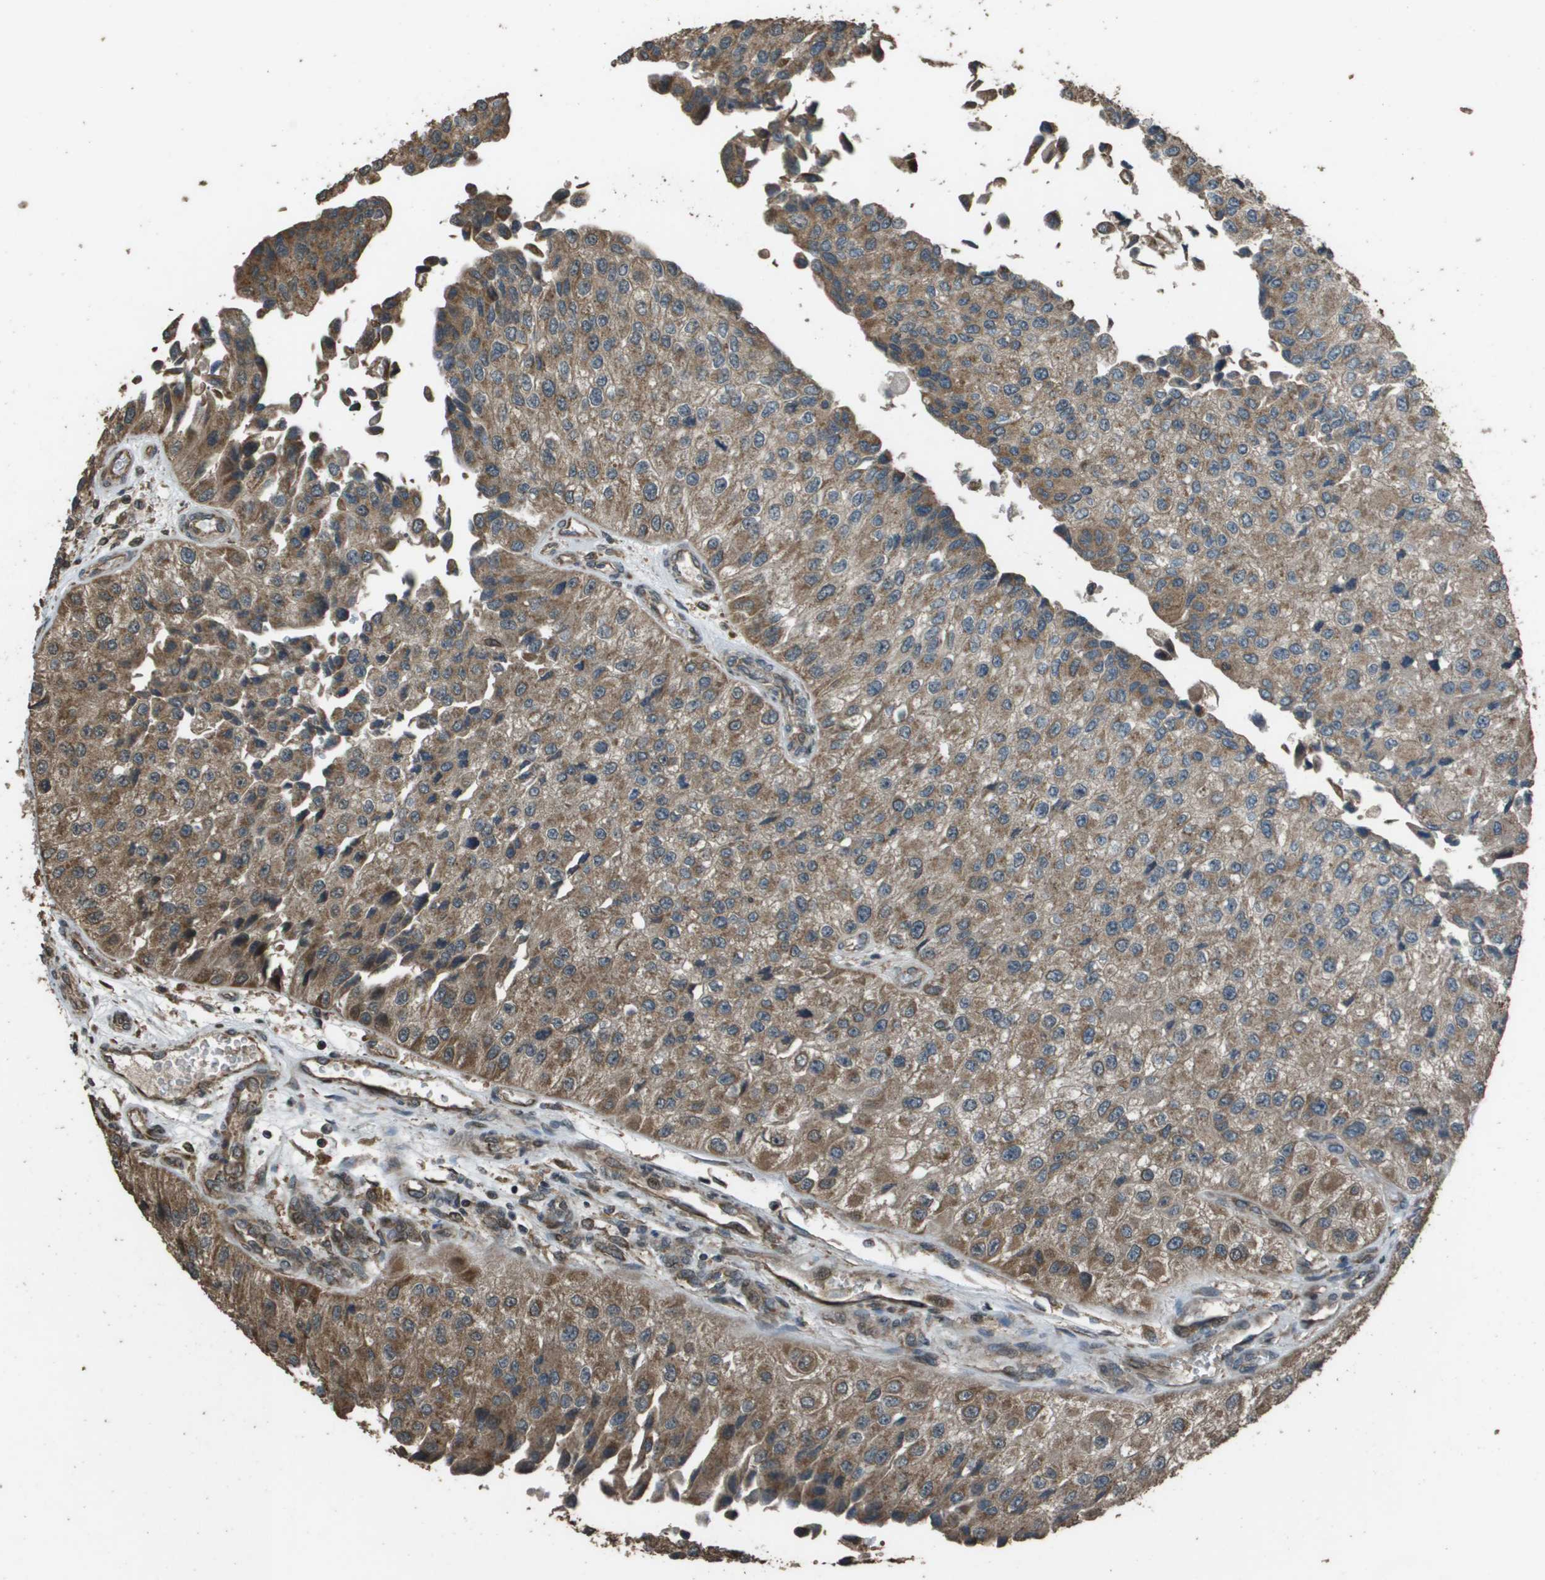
{"staining": {"intensity": "moderate", "quantity": ">75%", "location": "cytoplasmic/membranous"}, "tissue": "urothelial cancer", "cell_type": "Tumor cells", "image_type": "cancer", "snomed": [{"axis": "morphology", "description": "Urothelial carcinoma, High grade"}, {"axis": "topography", "description": "Kidney"}, {"axis": "topography", "description": "Urinary bladder"}], "caption": "Immunohistochemical staining of human urothelial carcinoma (high-grade) reveals medium levels of moderate cytoplasmic/membranous protein staining in approximately >75% of tumor cells.", "gene": "FIG4", "patient": {"sex": "male", "age": 77}}